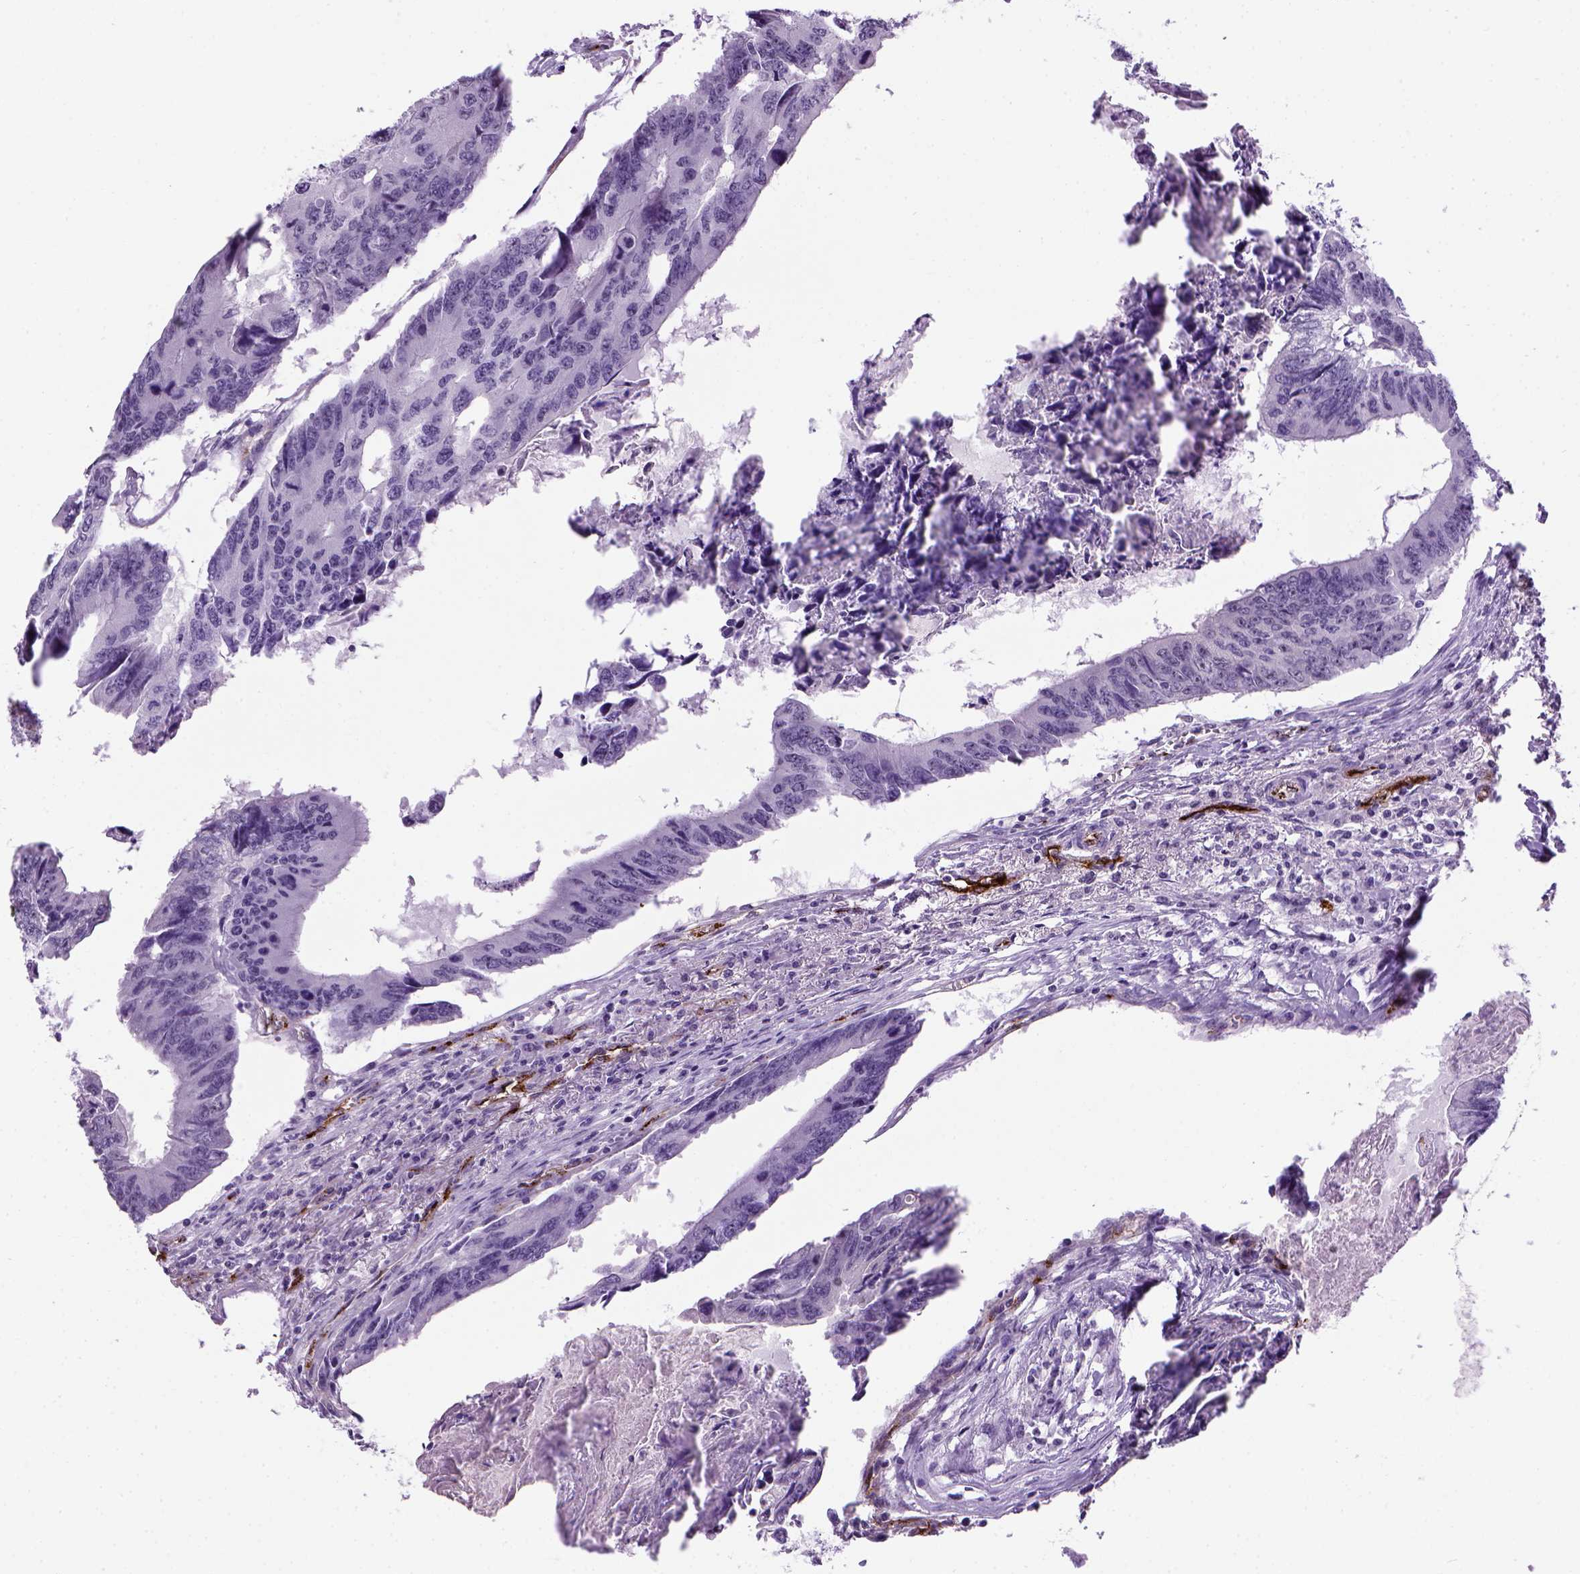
{"staining": {"intensity": "negative", "quantity": "none", "location": "none"}, "tissue": "colorectal cancer", "cell_type": "Tumor cells", "image_type": "cancer", "snomed": [{"axis": "morphology", "description": "Adenocarcinoma, NOS"}, {"axis": "topography", "description": "Colon"}], "caption": "A histopathology image of adenocarcinoma (colorectal) stained for a protein reveals no brown staining in tumor cells.", "gene": "VWF", "patient": {"sex": "male", "age": 53}}